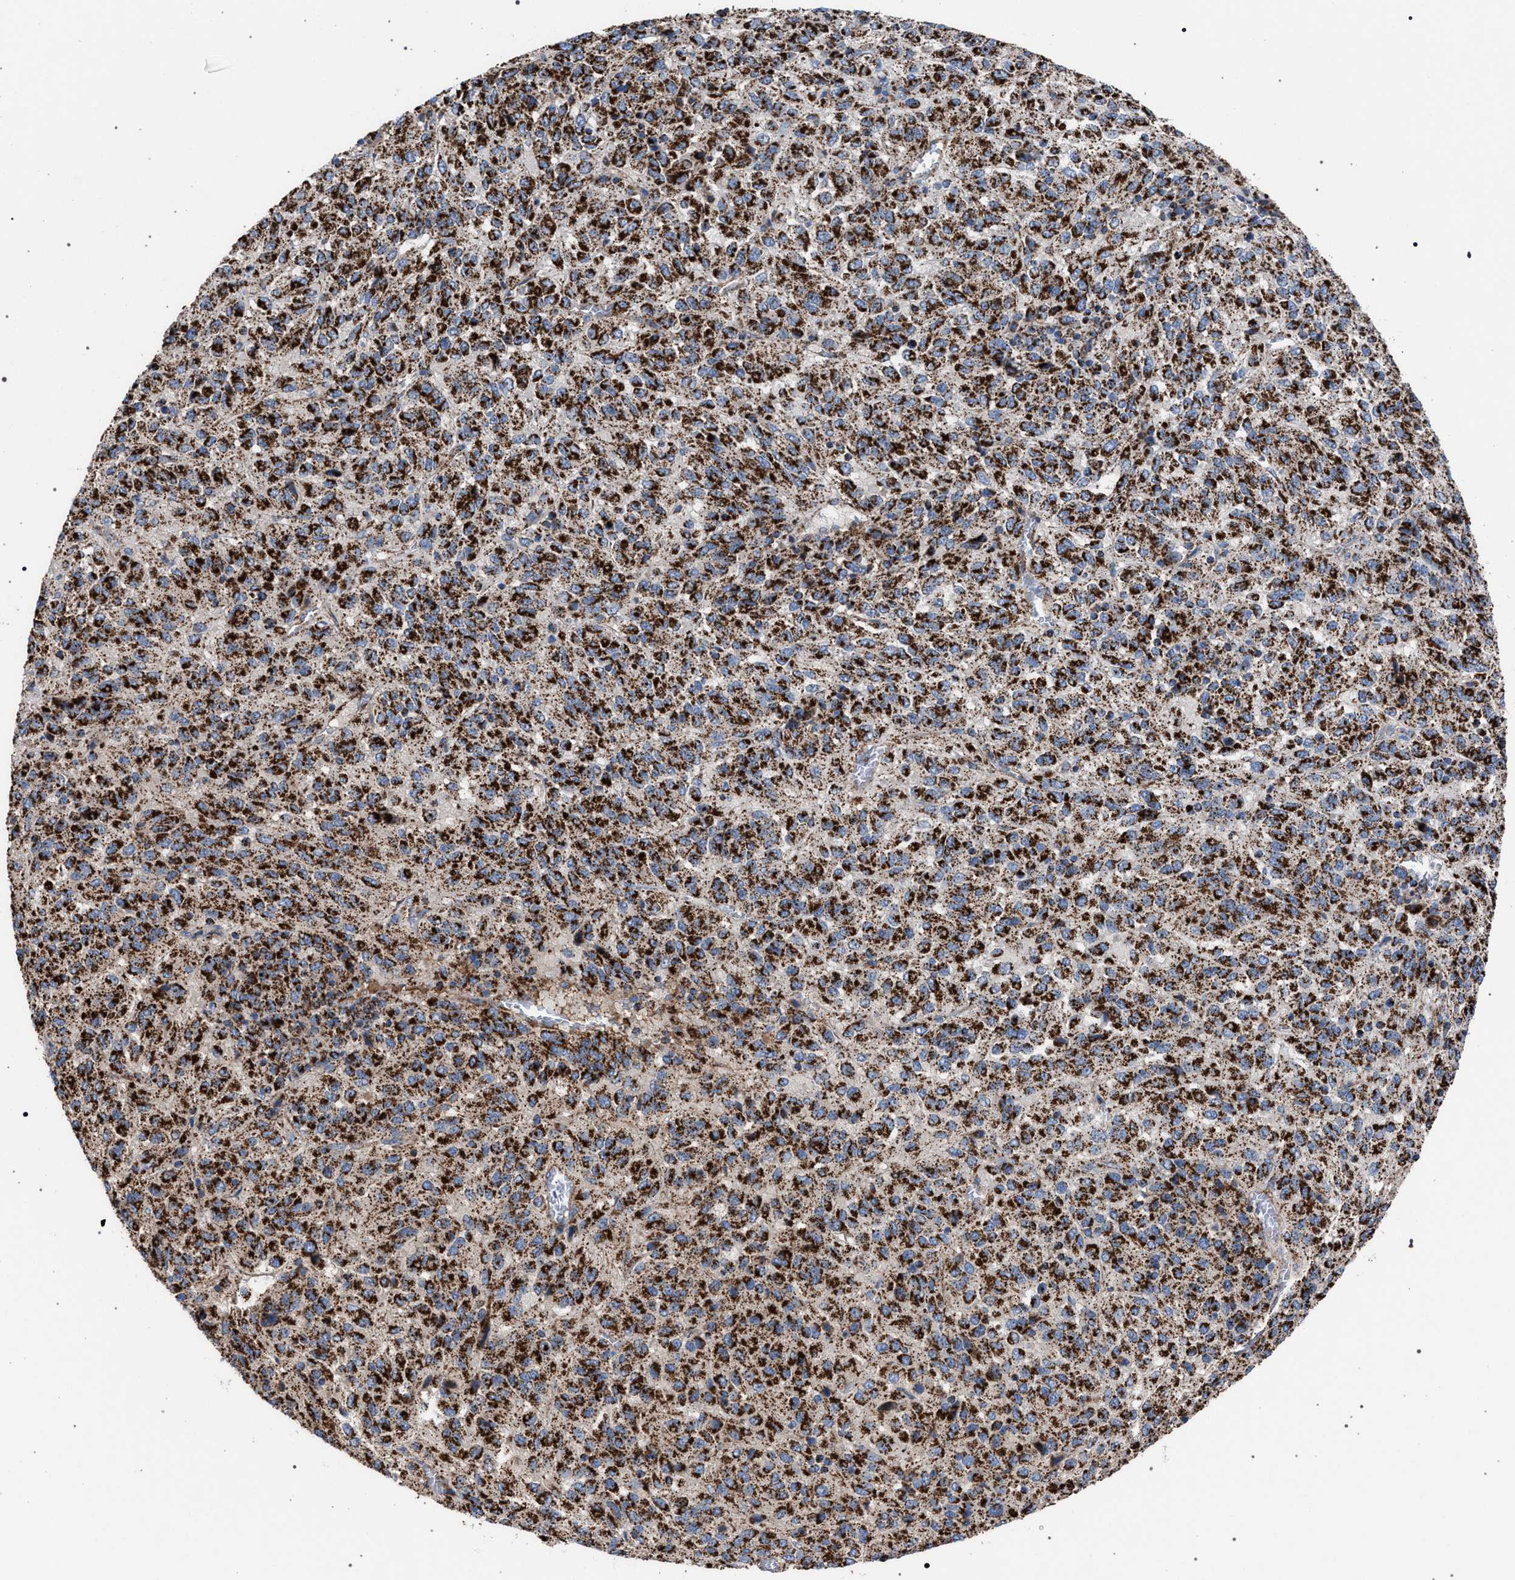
{"staining": {"intensity": "strong", "quantity": ">75%", "location": "cytoplasmic/membranous"}, "tissue": "melanoma", "cell_type": "Tumor cells", "image_type": "cancer", "snomed": [{"axis": "morphology", "description": "Malignant melanoma, Metastatic site"}, {"axis": "topography", "description": "Lung"}], "caption": "Strong cytoplasmic/membranous staining is appreciated in about >75% of tumor cells in malignant melanoma (metastatic site).", "gene": "VPS13A", "patient": {"sex": "male", "age": 64}}